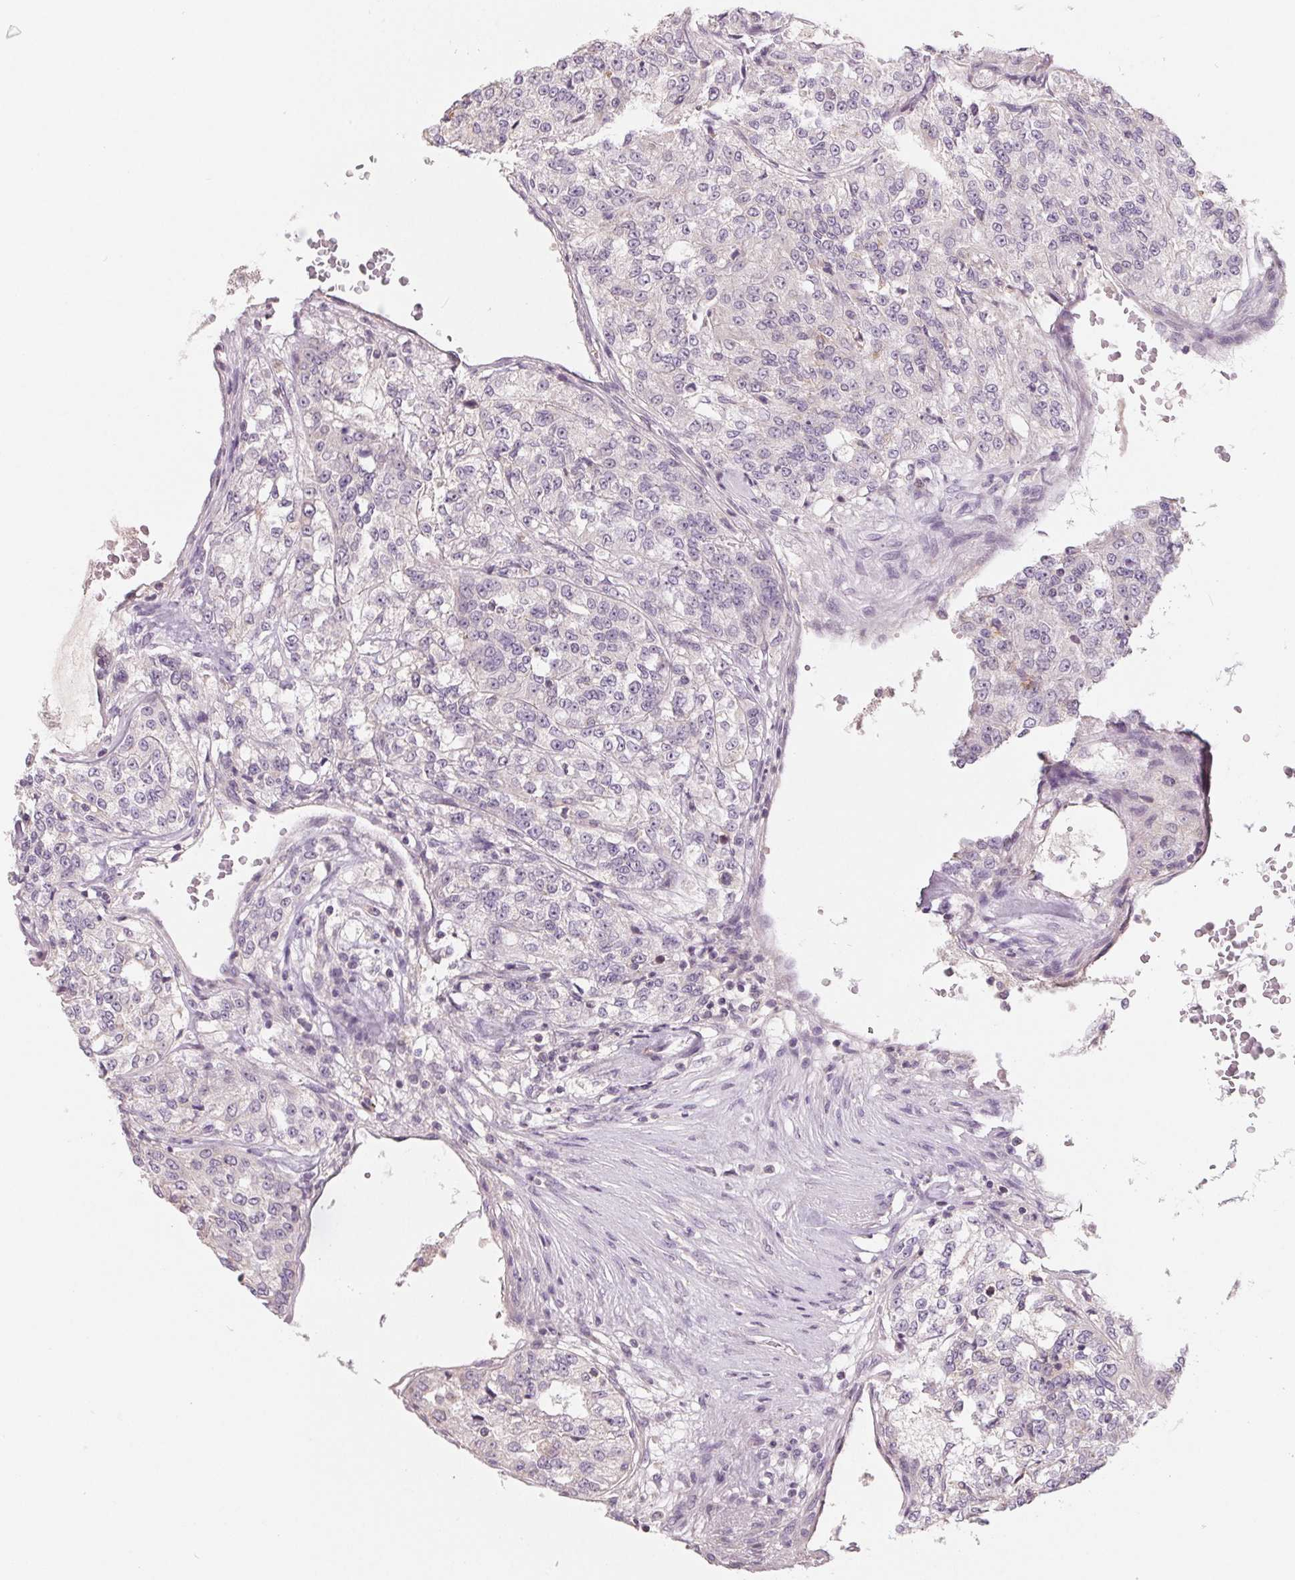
{"staining": {"intensity": "negative", "quantity": "none", "location": "none"}, "tissue": "renal cancer", "cell_type": "Tumor cells", "image_type": "cancer", "snomed": [{"axis": "morphology", "description": "Adenocarcinoma, NOS"}, {"axis": "topography", "description": "Kidney"}], "caption": "IHC histopathology image of human adenocarcinoma (renal) stained for a protein (brown), which displays no positivity in tumor cells.", "gene": "AQP8", "patient": {"sex": "female", "age": 63}}